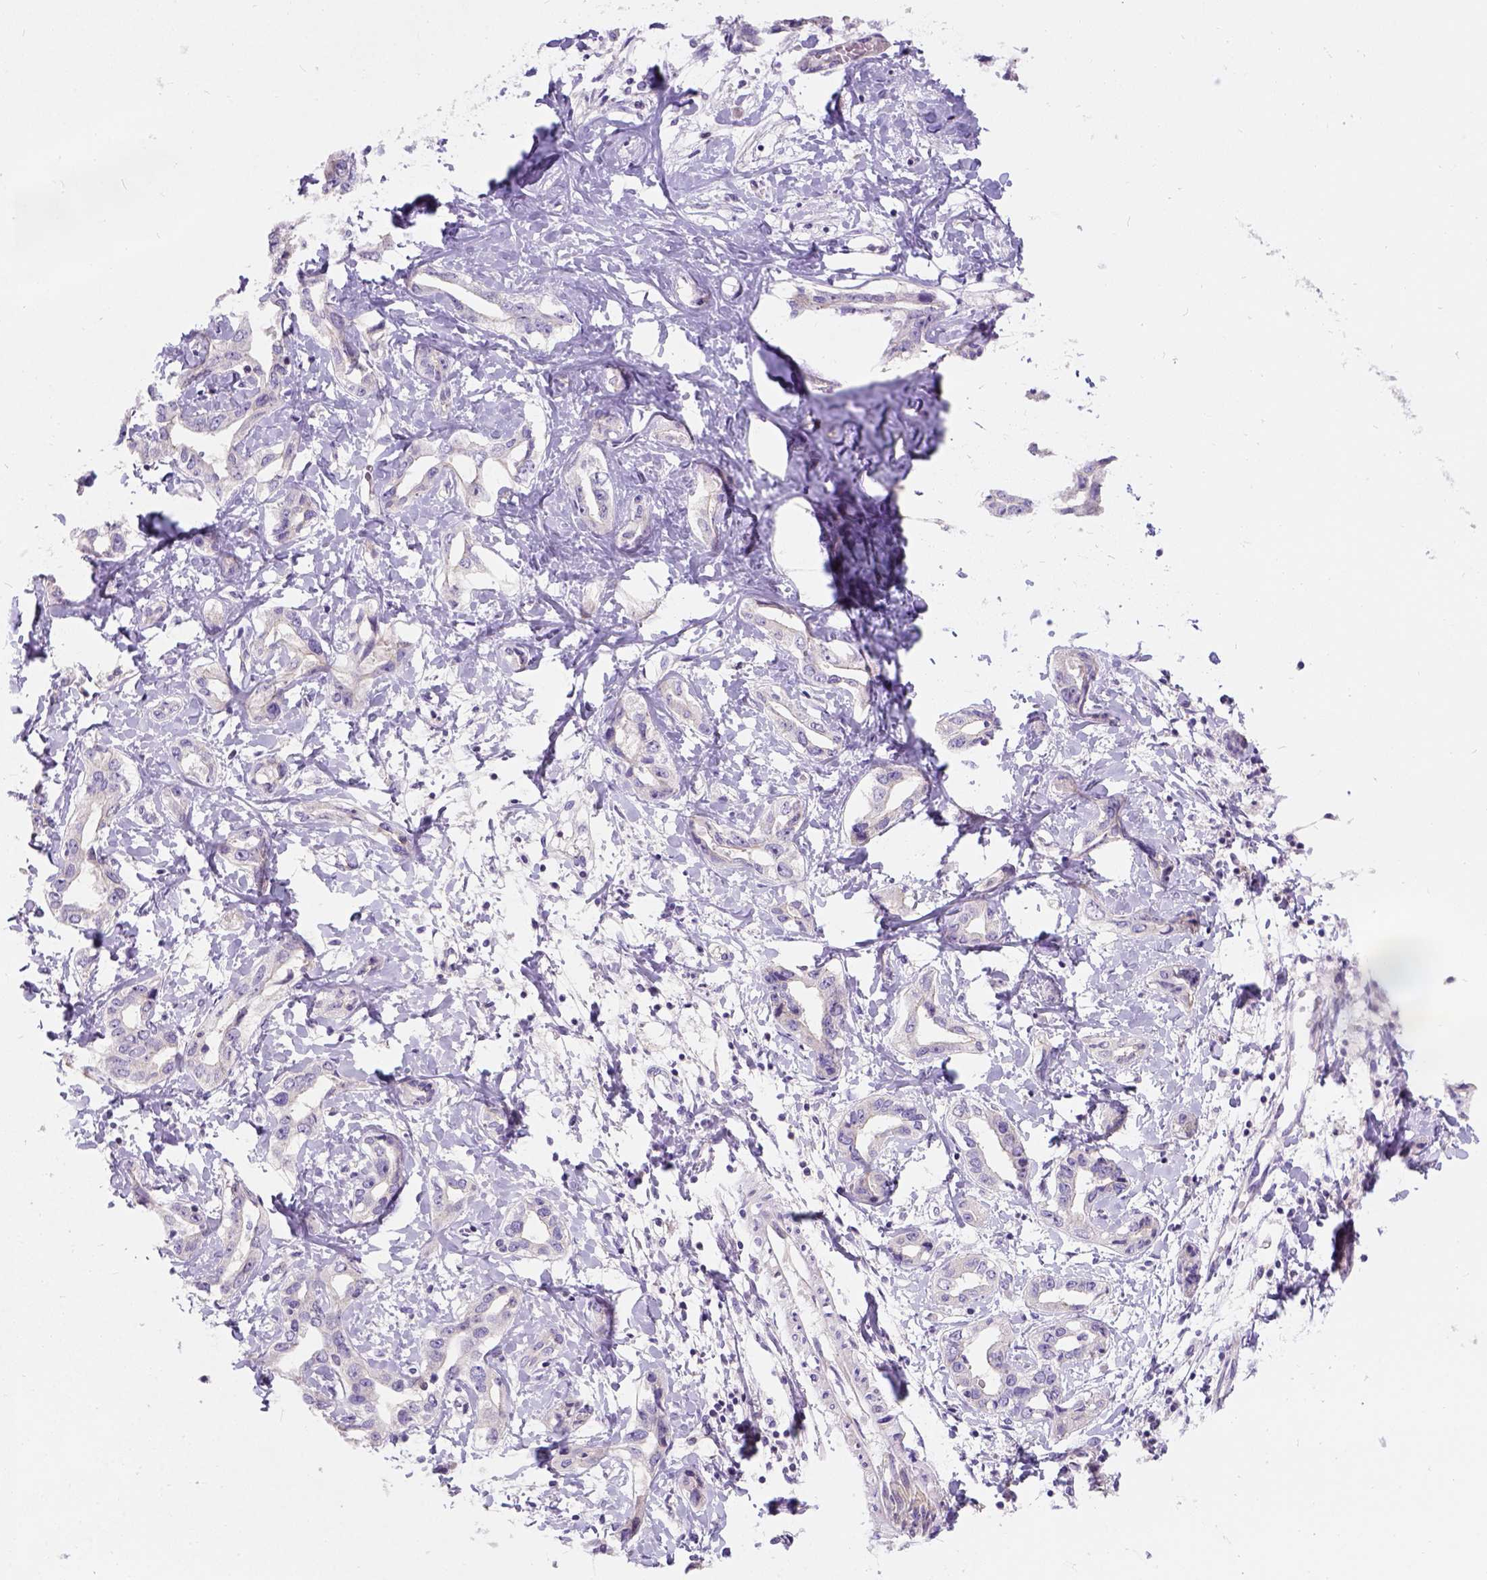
{"staining": {"intensity": "negative", "quantity": "none", "location": "none"}, "tissue": "liver cancer", "cell_type": "Tumor cells", "image_type": "cancer", "snomed": [{"axis": "morphology", "description": "Cholangiocarcinoma"}, {"axis": "topography", "description": "Liver"}], "caption": "The histopathology image demonstrates no staining of tumor cells in cholangiocarcinoma (liver). (DAB immunohistochemistry with hematoxylin counter stain).", "gene": "C20orf144", "patient": {"sex": "male", "age": 59}}